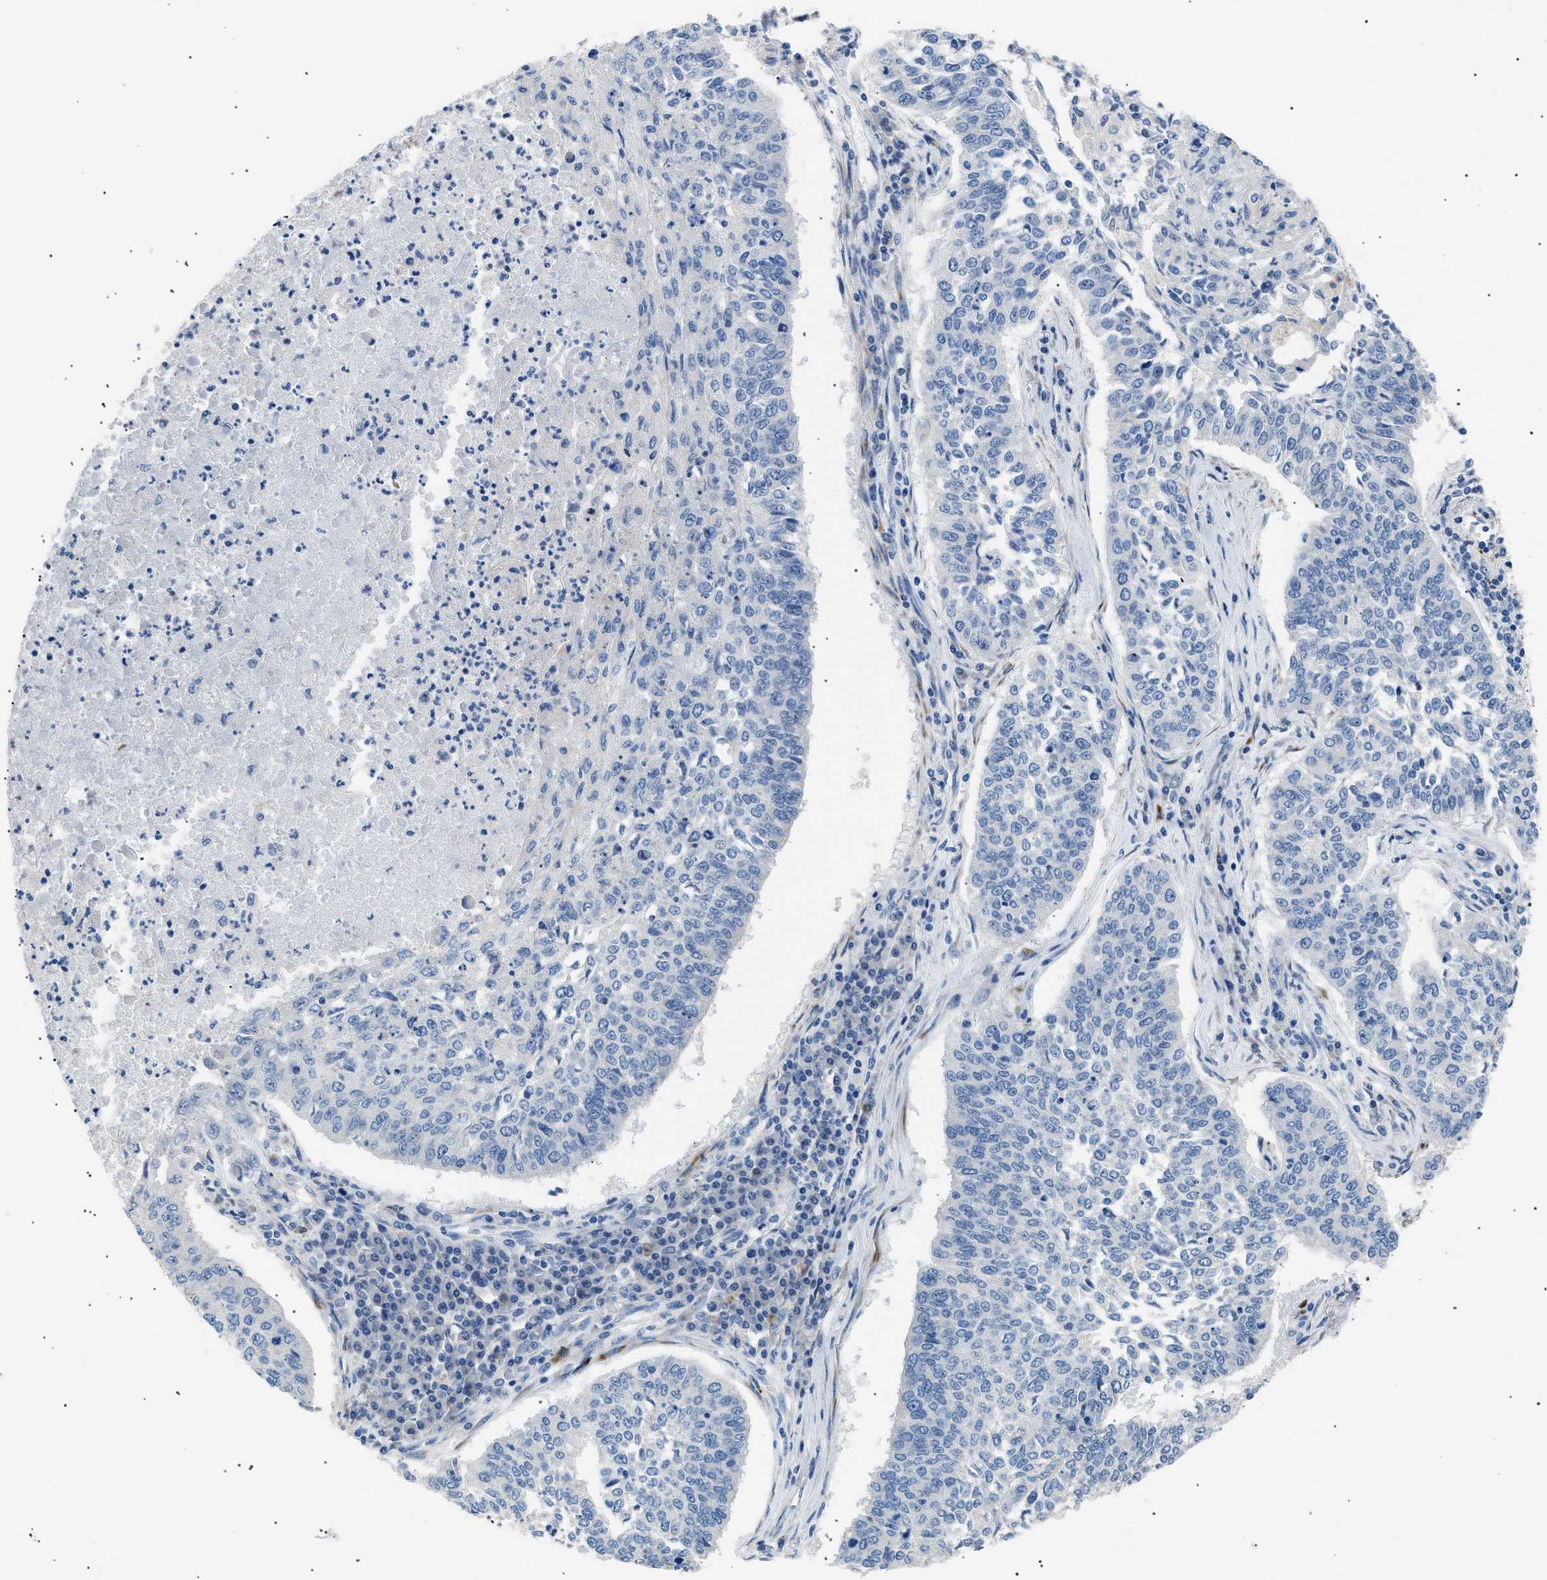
{"staining": {"intensity": "negative", "quantity": "none", "location": "none"}, "tissue": "lung cancer", "cell_type": "Tumor cells", "image_type": "cancer", "snomed": [{"axis": "morphology", "description": "Normal tissue, NOS"}, {"axis": "morphology", "description": "Squamous cell carcinoma, NOS"}, {"axis": "topography", "description": "Cartilage tissue"}, {"axis": "topography", "description": "Bronchus"}, {"axis": "topography", "description": "Lung"}], "caption": "Micrograph shows no protein expression in tumor cells of lung cancer (squamous cell carcinoma) tissue. (IHC, brightfield microscopy, high magnification).", "gene": "ICA1", "patient": {"sex": "female", "age": 49}}